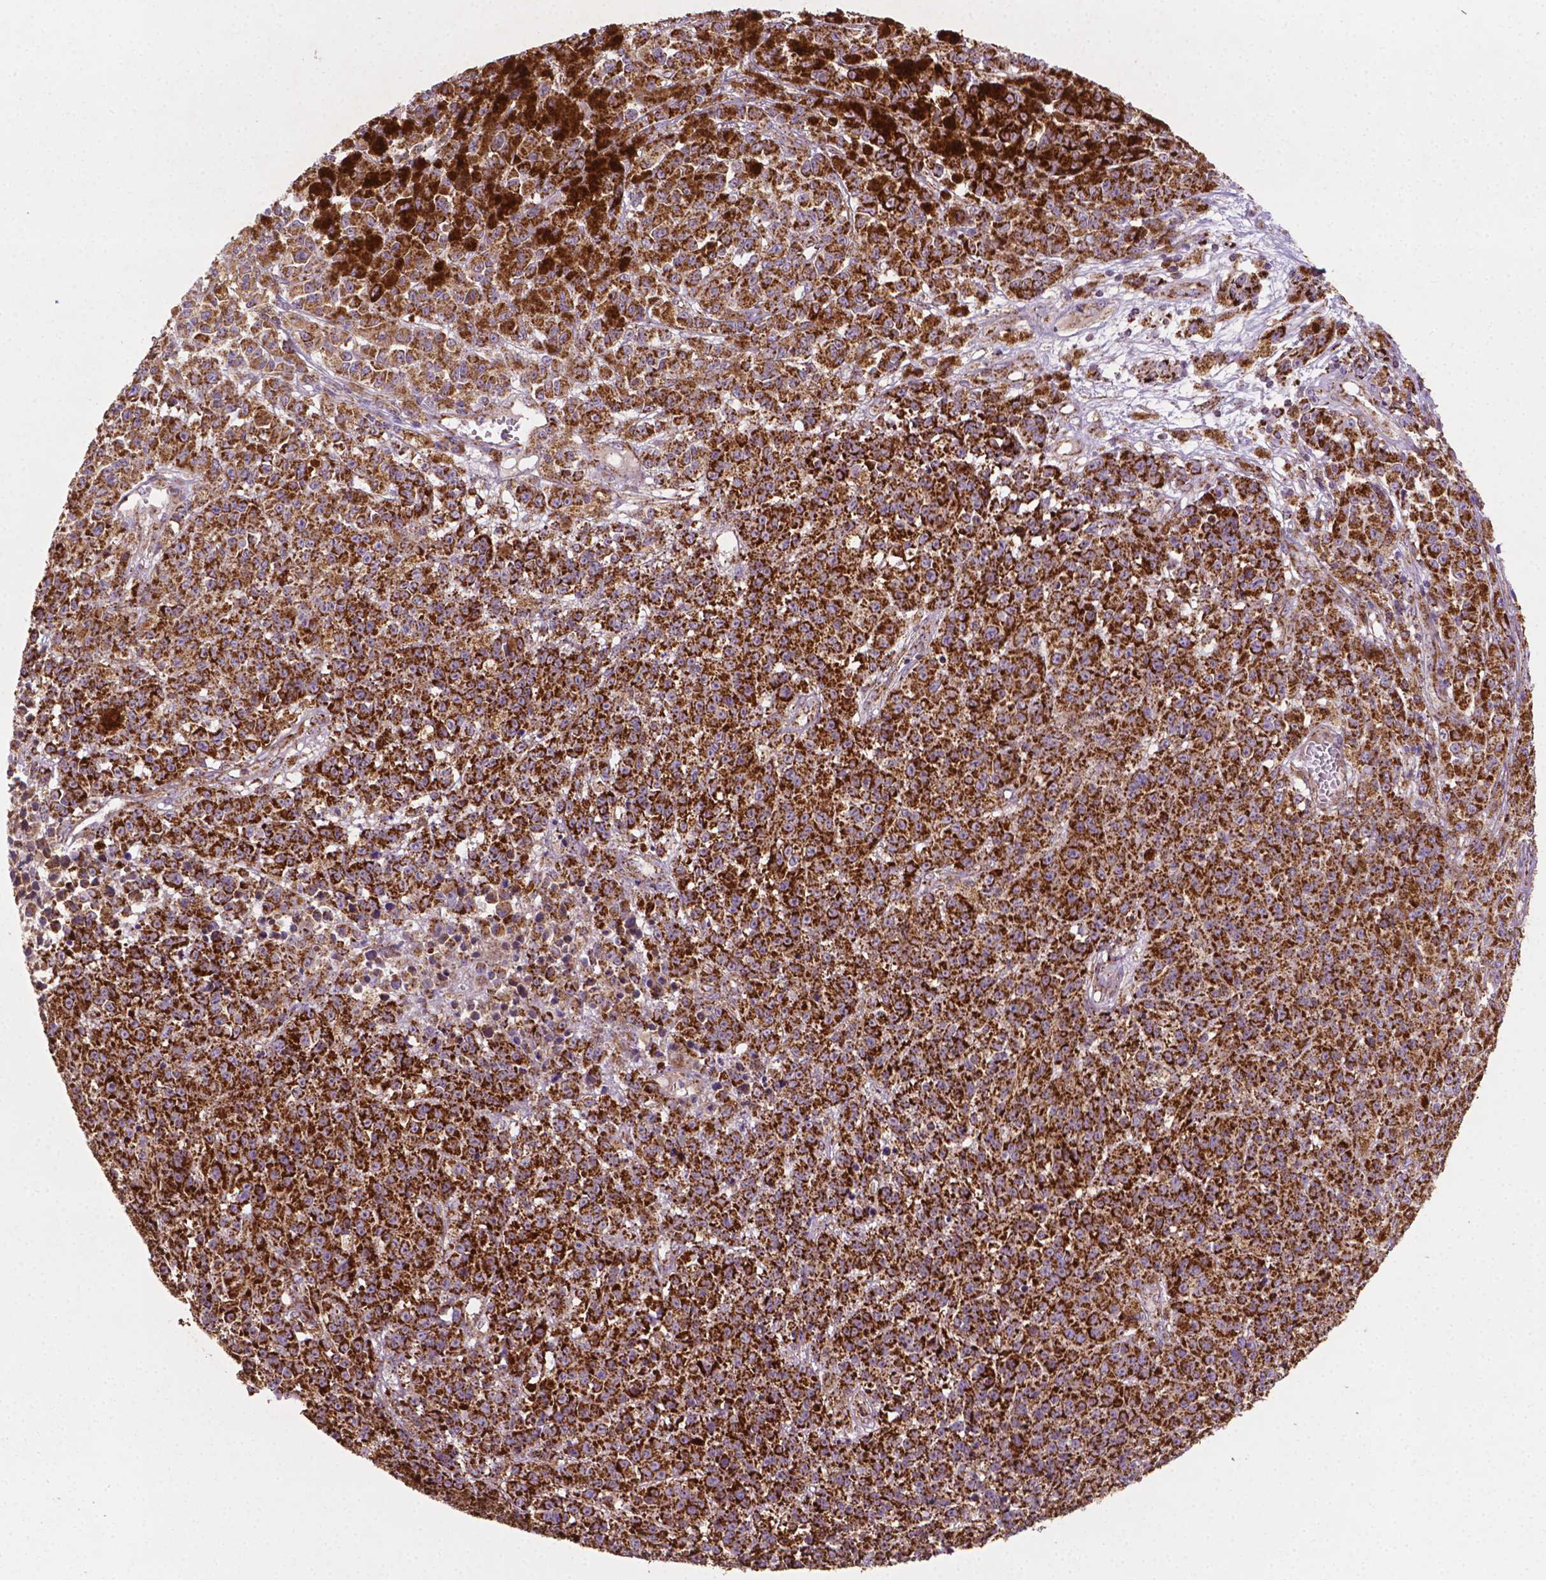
{"staining": {"intensity": "strong", "quantity": ">75%", "location": "cytoplasmic/membranous"}, "tissue": "melanoma", "cell_type": "Tumor cells", "image_type": "cancer", "snomed": [{"axis": "morphology", "description": "Malignant melanoma, NOS"}, {"axis": "topography", "description": "Skin"}], "caption": "Human malignant melanoma stained with a brown dye displays strong cytoplasmic/membranous positive expression in about >75% of tumor cells.", "gene": "ILVBL", "patient": {"sex": "female", "age": 58}}